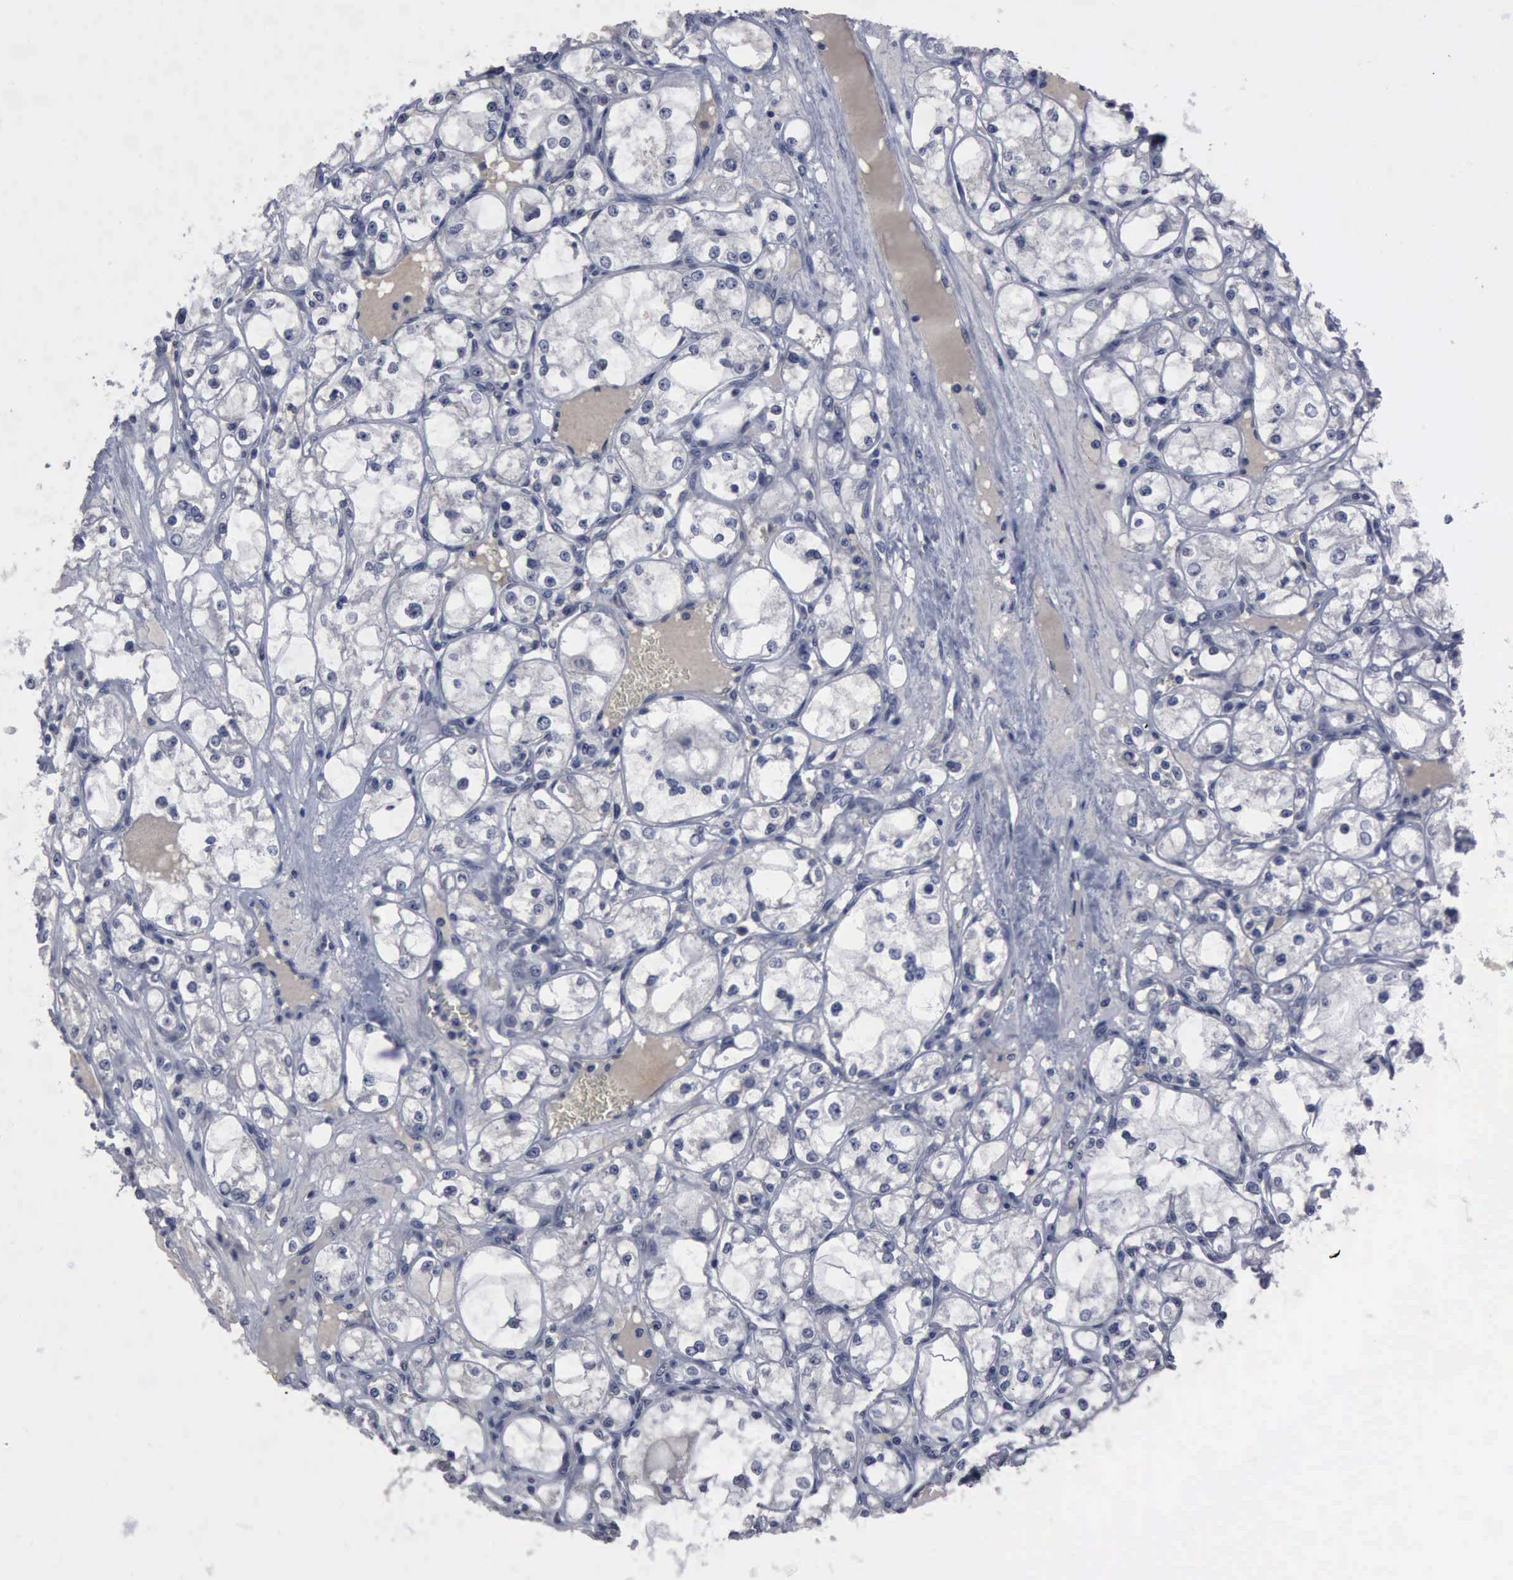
{"staining": {"intensity": "negative", "quantity": "none", "location": "none"}, "tissue": "renal cancer", "cell_type": "Tumor cells", "image_type": "cancer", "snomed": [{"axis": "morphology", "description": "Adenocarcinoma, NOS"}, {"axis": "topography", "description": "Kidney"}], "caption": "The photomicrograph displays no significant staining in tumor cells of renal cancer (adenocarcinoma).", "gene": "MYO18B", "patient": {"sex": "male", "age": 61}}